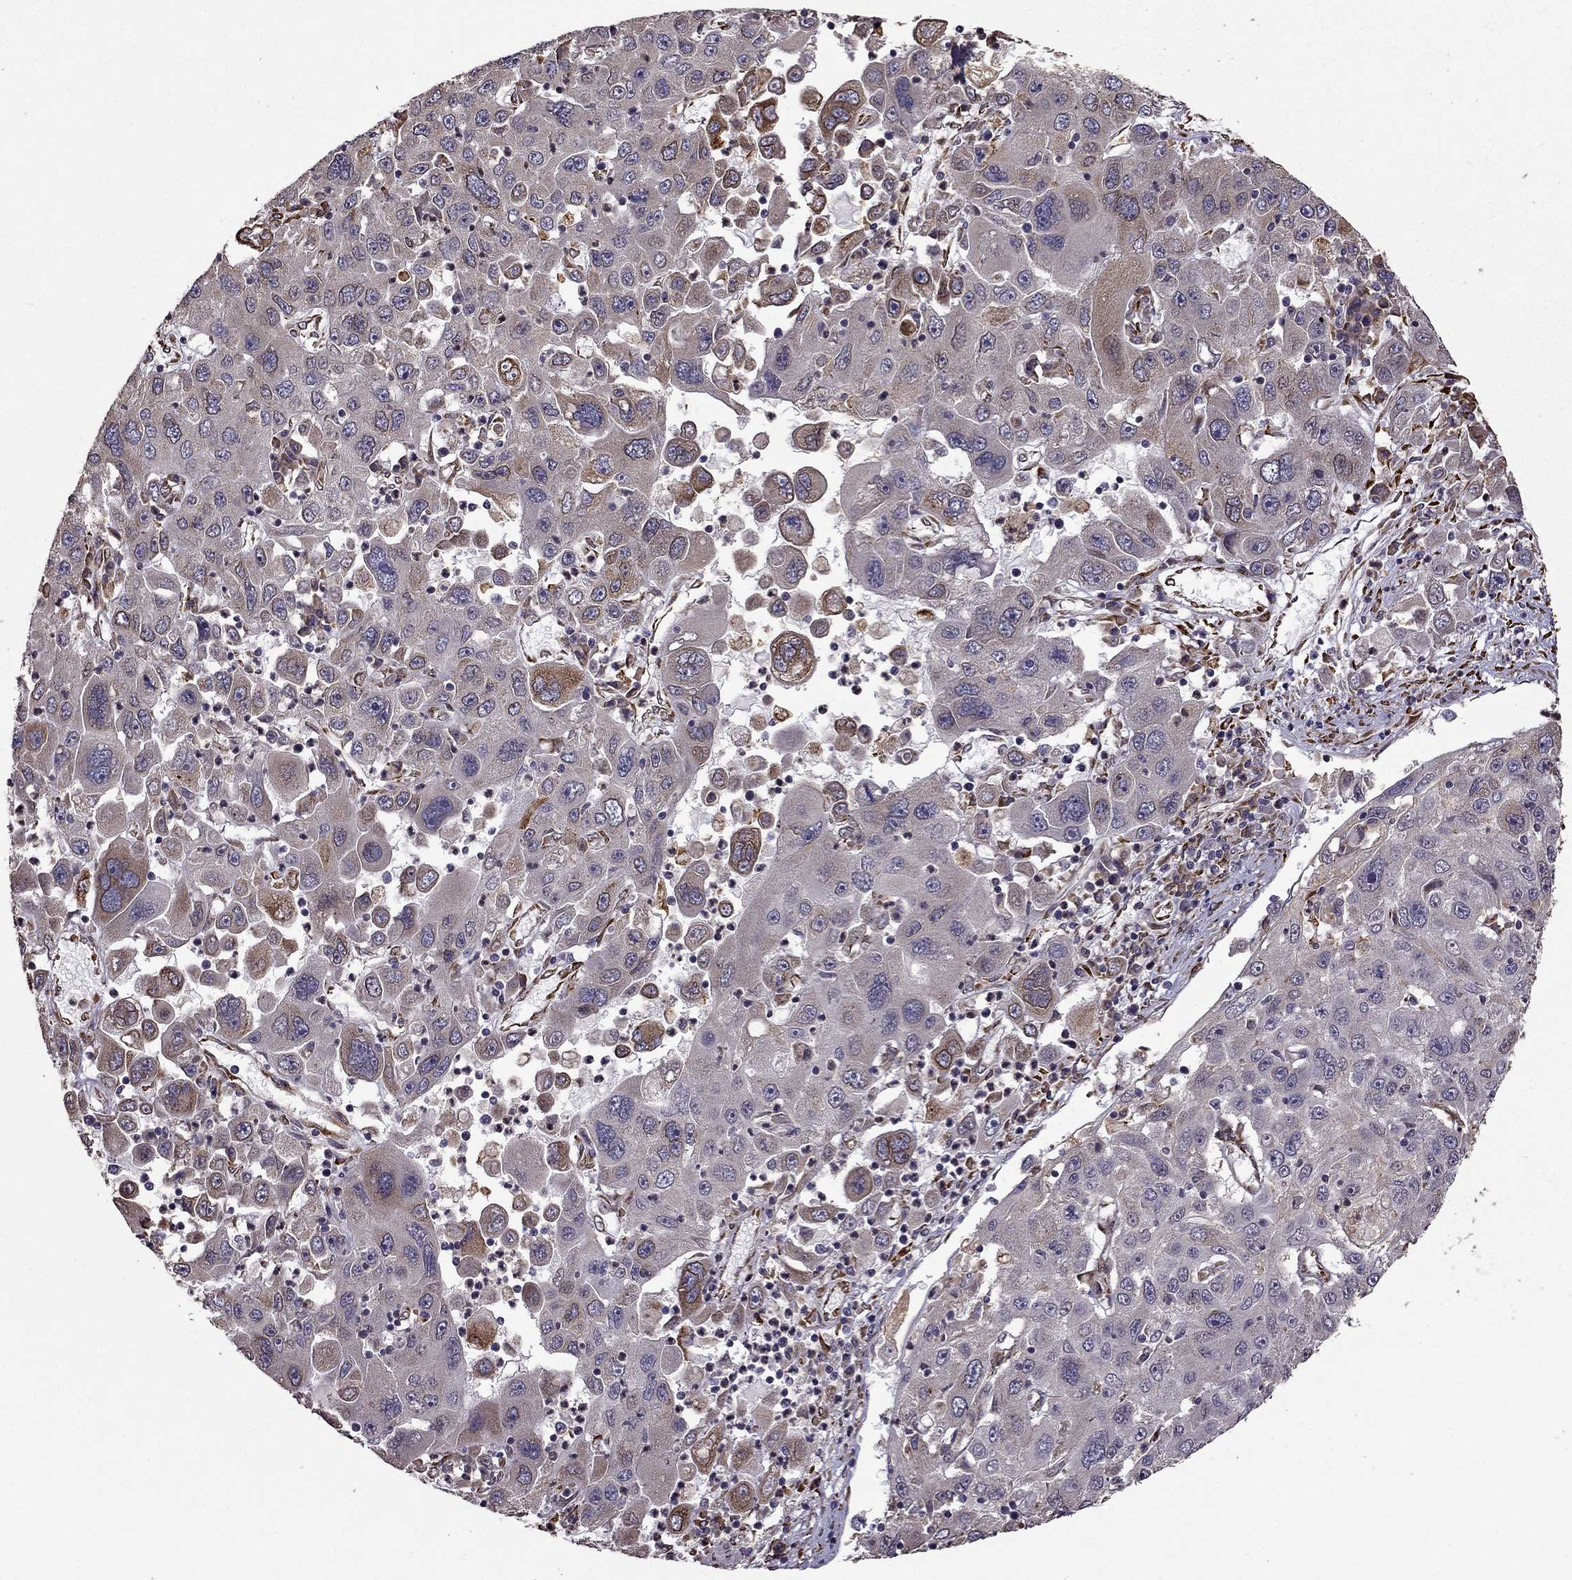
{"staining": {"intensity": "moderate", "quantity": "<25%", "location": "cytoplasmic/membranous"}, "tissue": "stomach cancer", "cell_type": "Tumor cells", "image_type": "cancer", "snomed": [{"axis": "morphology", "description": "Adenocarcinoma, NOS"}, {"axis": "topography", "description": "Stomach"}], "caption": "A photomicrograph of stomach cancer stained for a protein displays moderate cytoplasmic/membranous brown staining in tumor cells. (DAB IHC with brightfield microscopy, high magnification).", "gene": "IKBIP", "patient": {"sex": "male", "age": 56}}